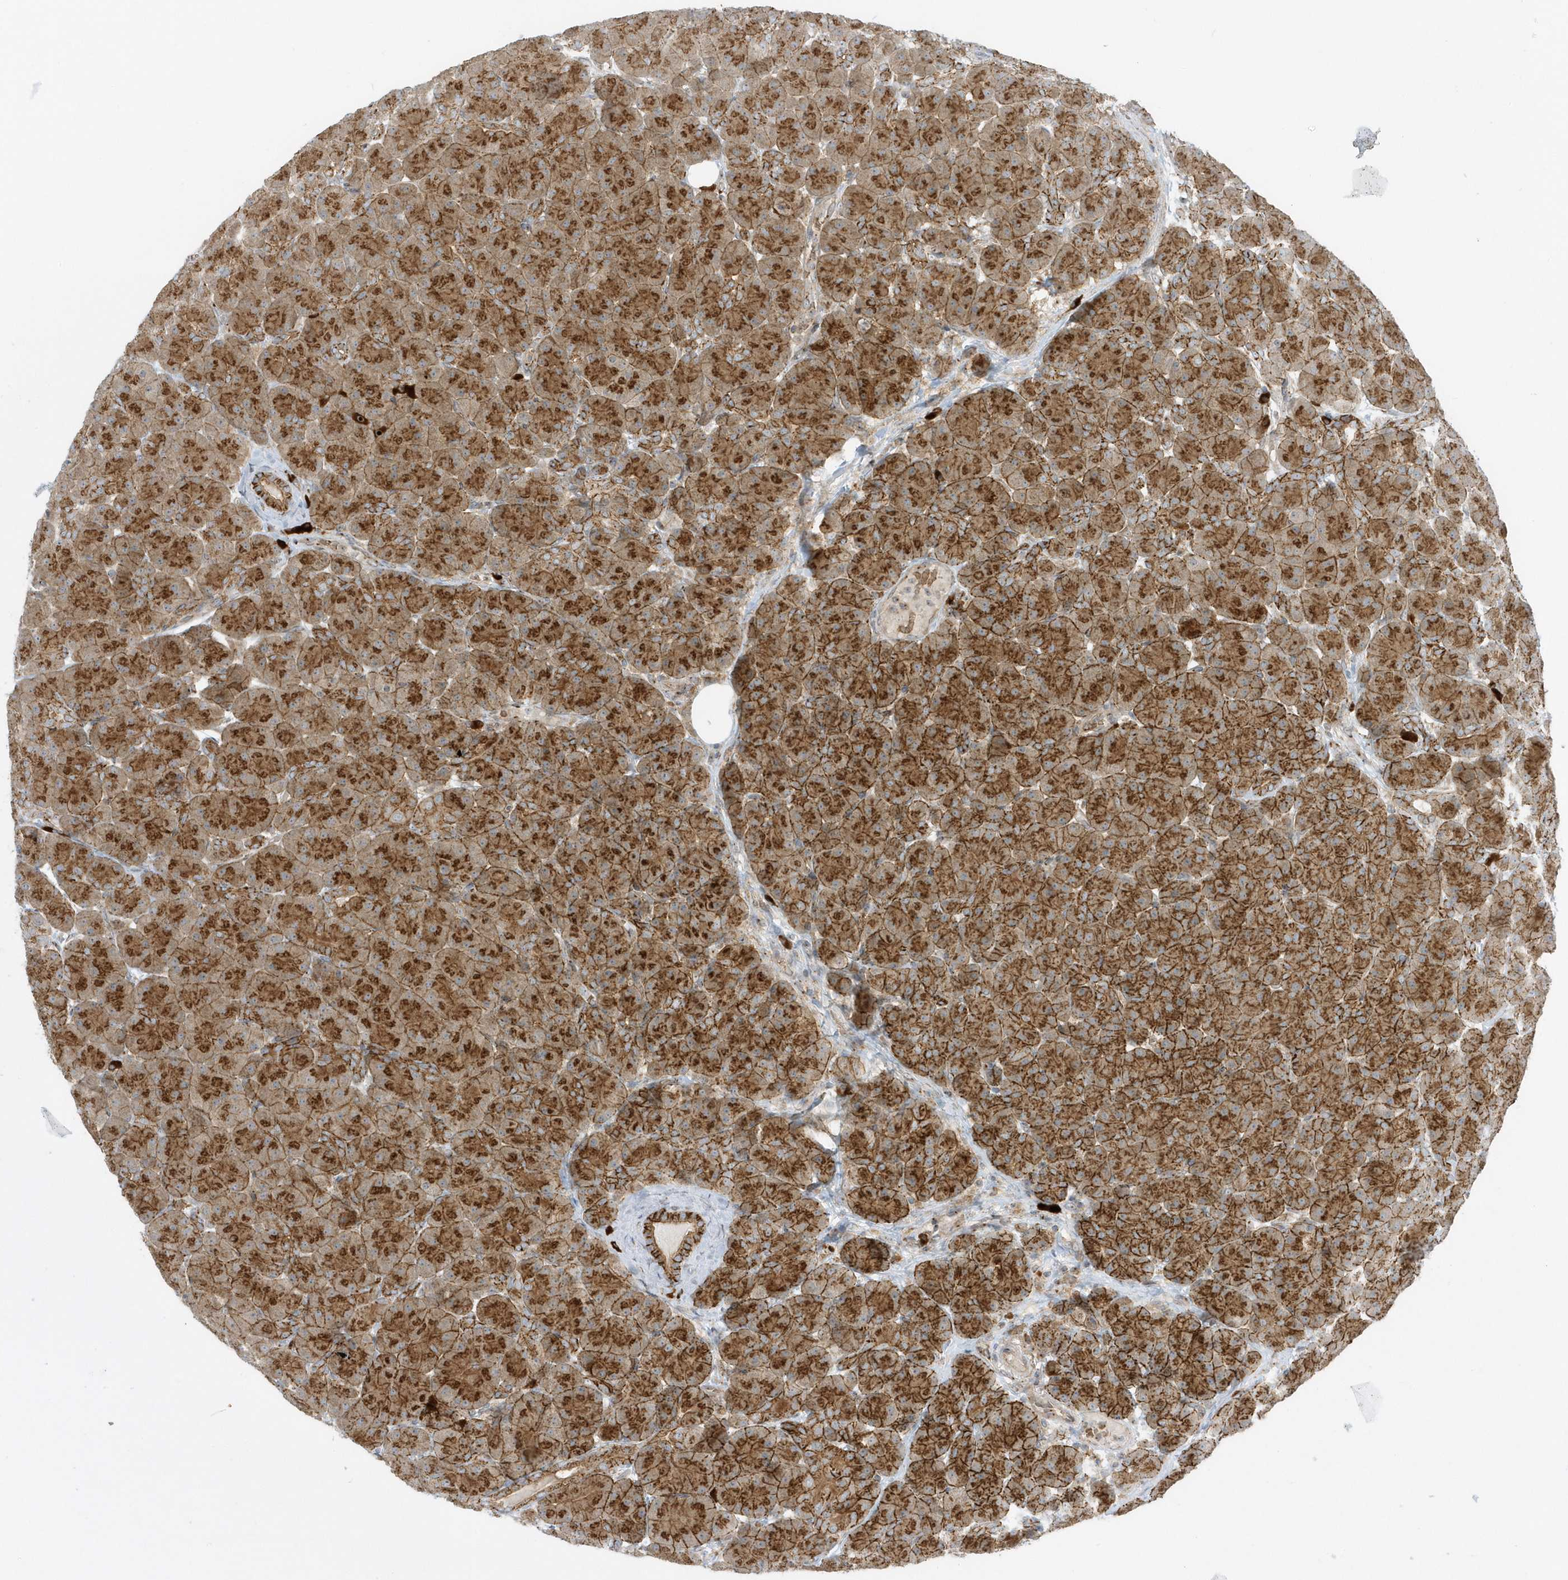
{"staining": {"intensity": "strong", "quantity": ">75%", "location": "cytoplasmic/membranous"}, "tissue": "pancreas", "cell_type": "Exocrine glandular cells", "image_type": "normal", "snomed": [{"axis": "morphology", "description": "Normal tissue, NOS"}, {"axis": "topography", "description": "Pancreas"}], "caption": "A high-resolution photomicrograph shows IHC staining of normal pancreas, which exhibits strong cytoplasmic/membranous positivity in approximately >75% of exocrine glandular cells. The staining was performed using DAB to visualize the protein expression in brown, while the nuclei were stained in blue with hematoxylin (Magnification: 20x).", "gene": "RPP40", "patient": {"sex": "male", "age": 66}}